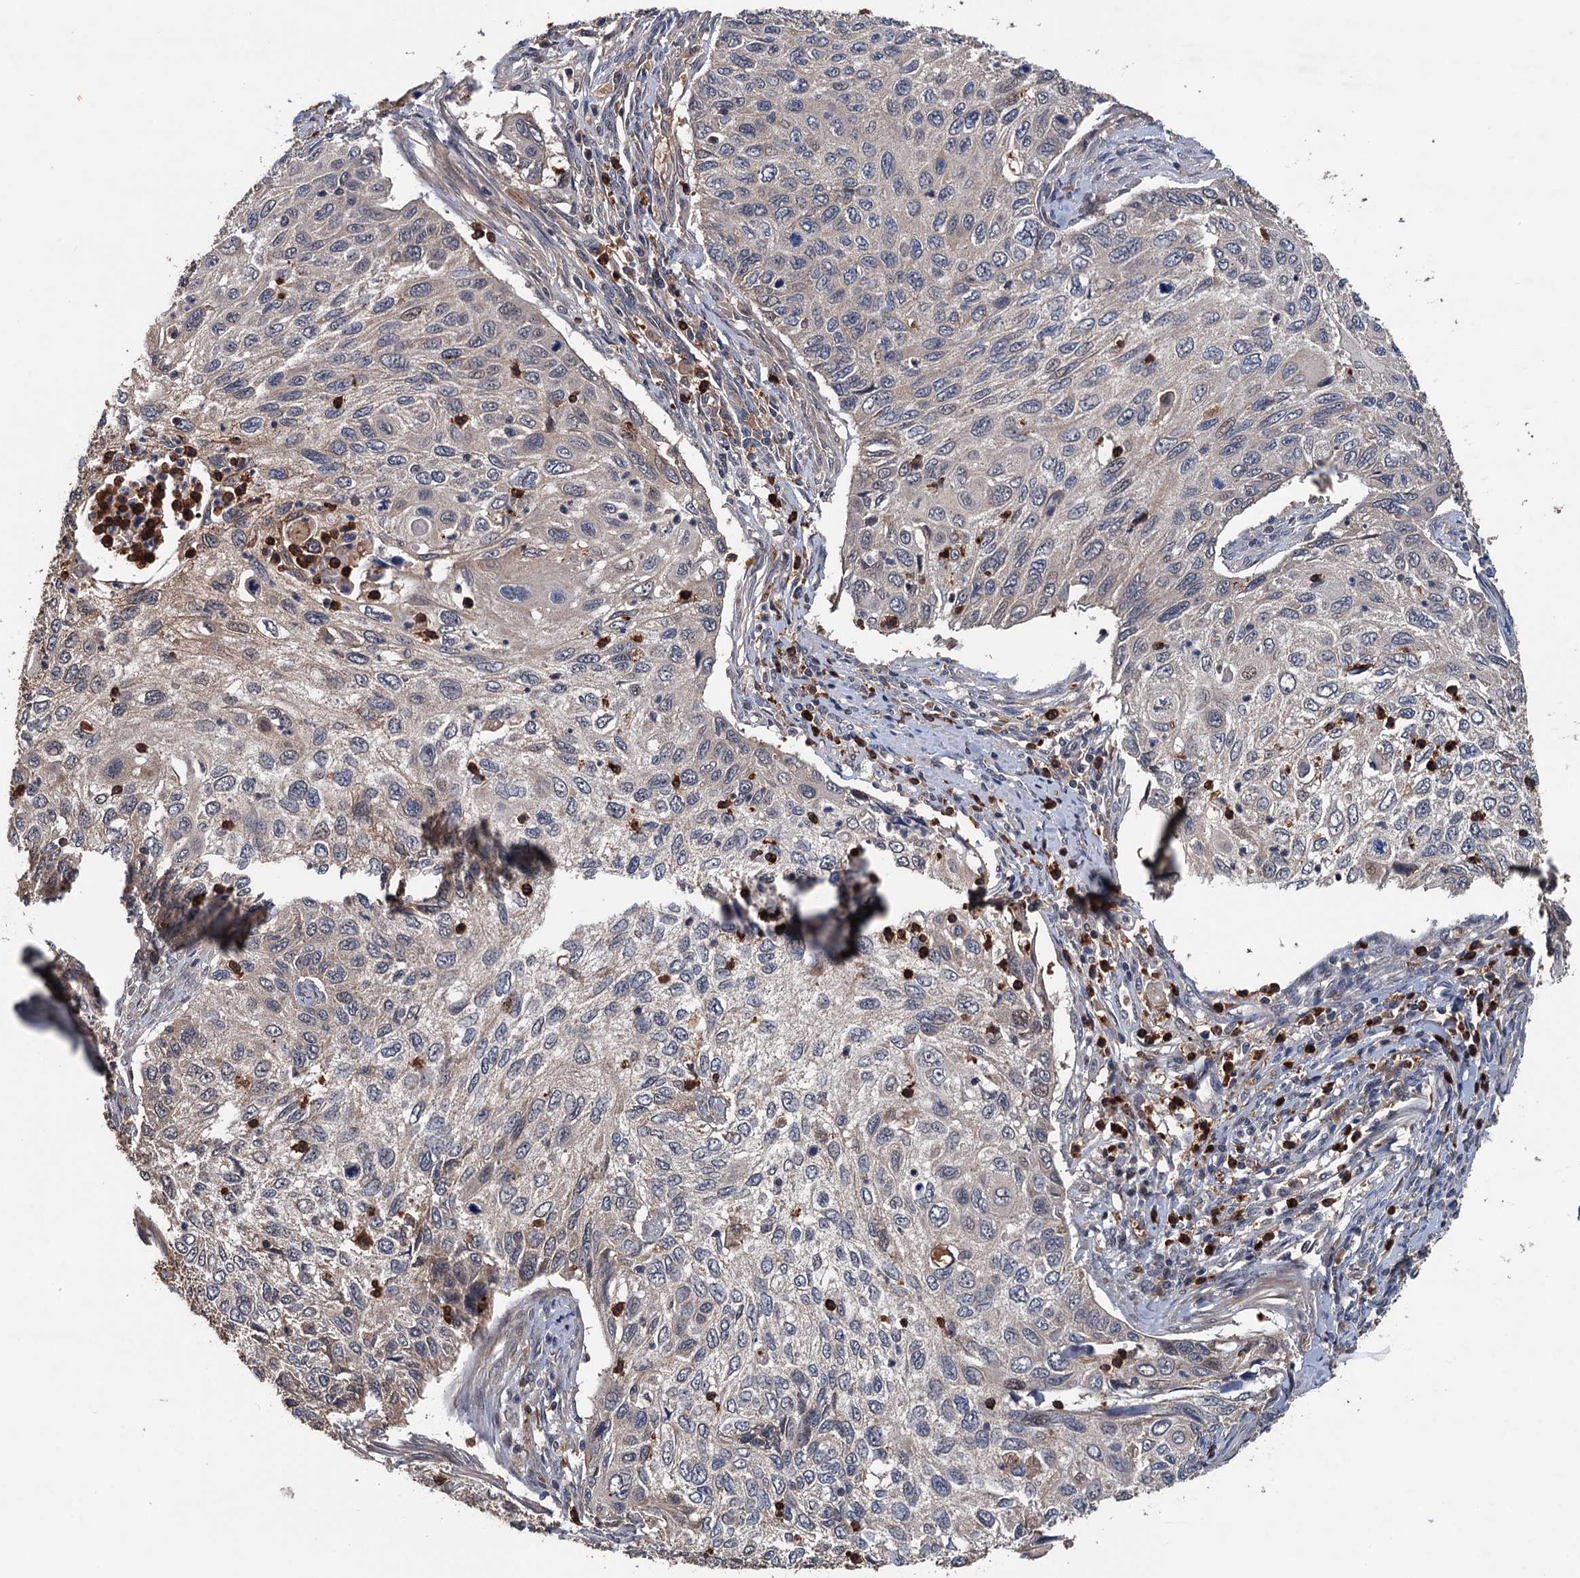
{"staining": {"intensity": "weak", "quantity": "<25%", "location": "cytoplasmic/membranous,nuclear"}, "tissue": "cervical cancer", "cell_type": "Tumor cells", "image_type": "cancer", "snomed": [{"axis": "morphology", "description": "Squamous cell carcinoma, NOS"}, {"axis": "topography", "description": "Cervix"}], "caption": "An immunohistochemistry image of cervical cancer (squamous cell carcinoma) is shown. There is no staining in tumor cells of cervical cancer (squamous cell carcinoma).", "gene": "ZNF438", "patient": {"sex": "female", "age": 70}}